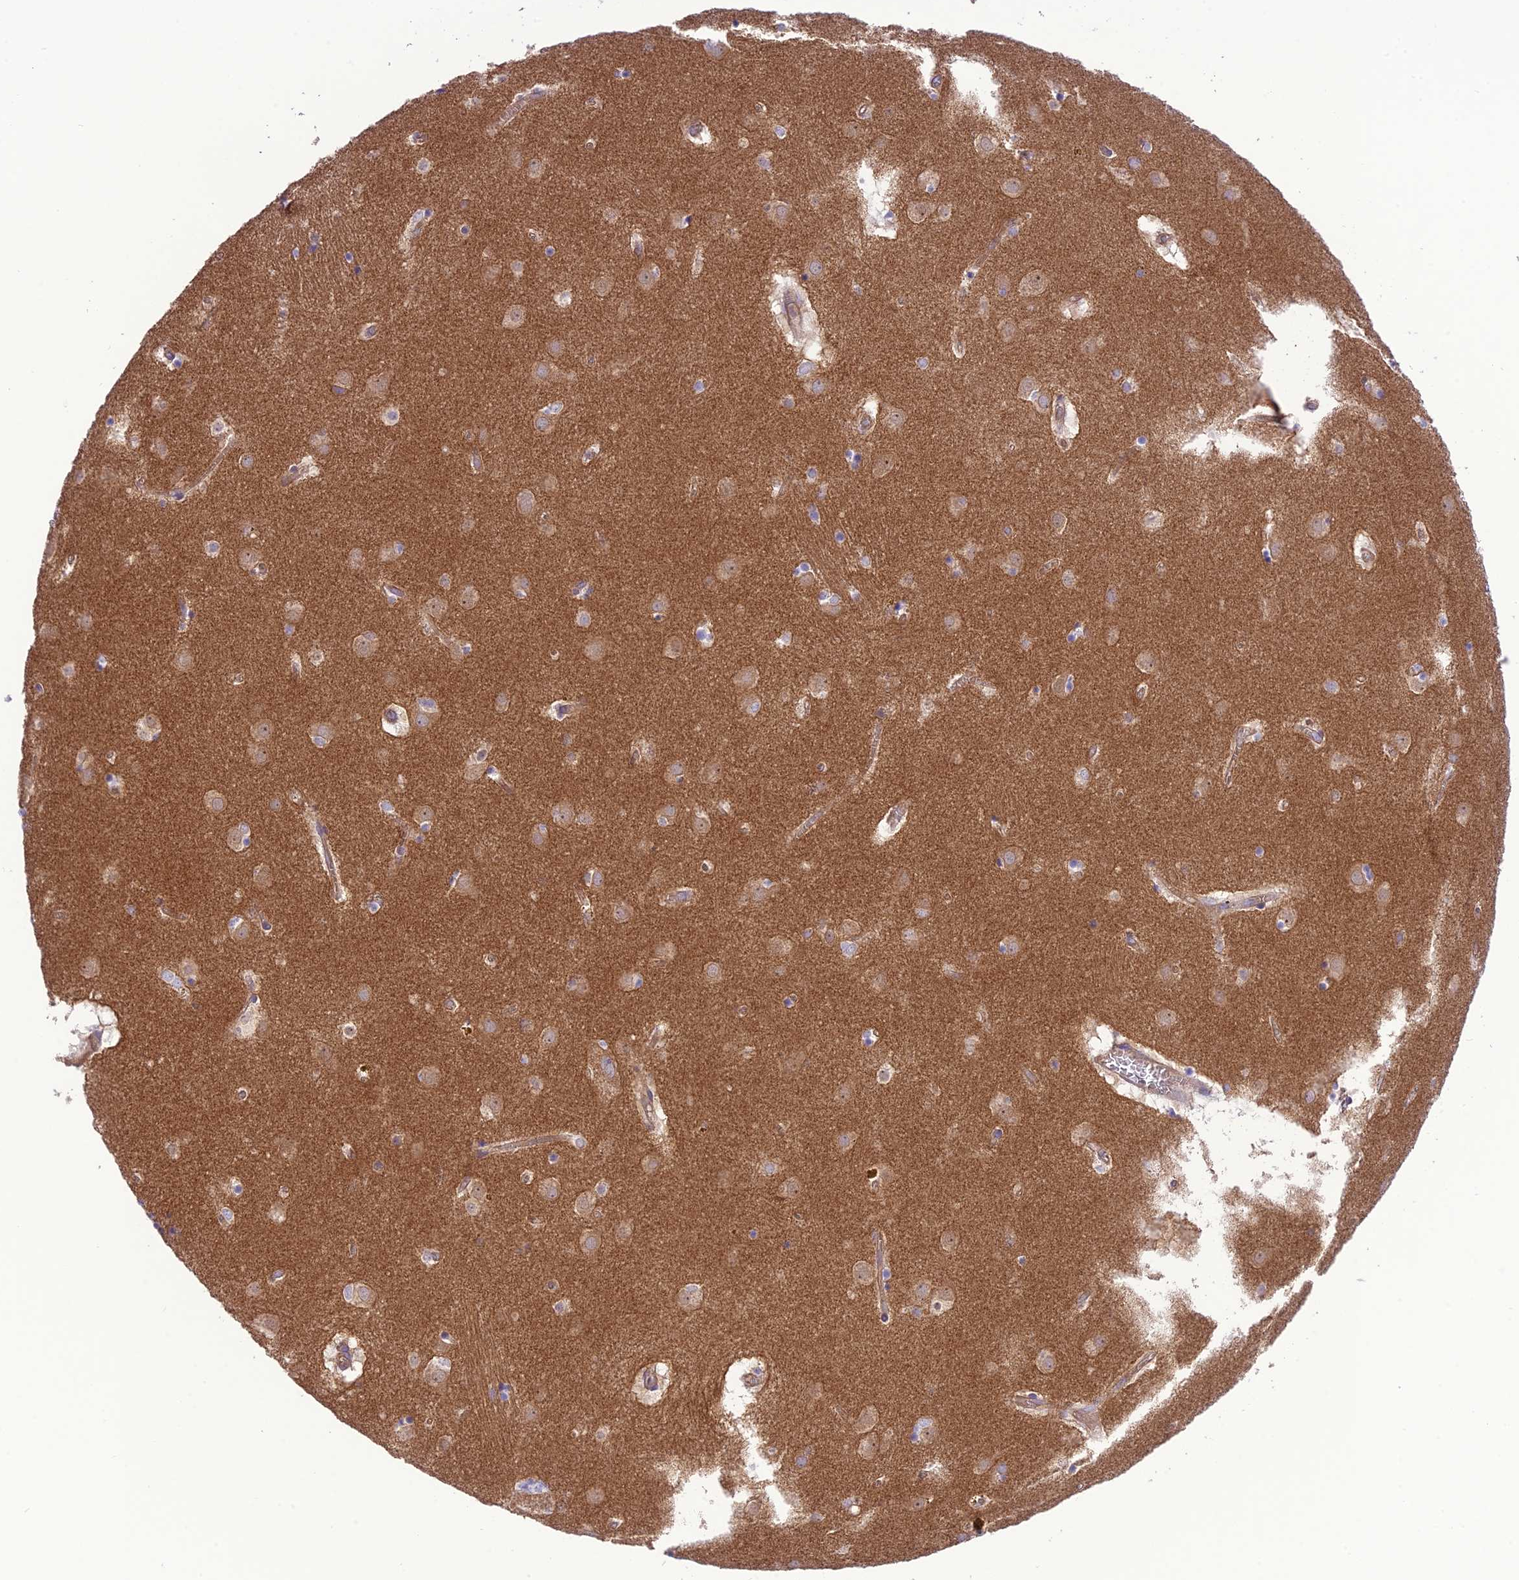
{"staining": {"intensity": "negative", "quantity": "none", "location": "none"}, "tissue": "caudate", "cell_type": "Glial cells", "image_type": "normal", "snomed": [{"axis": "morphology", "description": "Normal tissue, NOS"}, {"axis": "topography", "description": "Lateral ventricle wall"}], "caption": "Caudate was stained to show a protein in brown. There is no significant expression in glial cells. The staining is performed using DAB (3,3'-diaminobenzidine) brown chromogen with nuclei counter-stained in using hematoxylin.", "gene": "PPFIA3", "patient": {"sex": "male", "age": 70}}